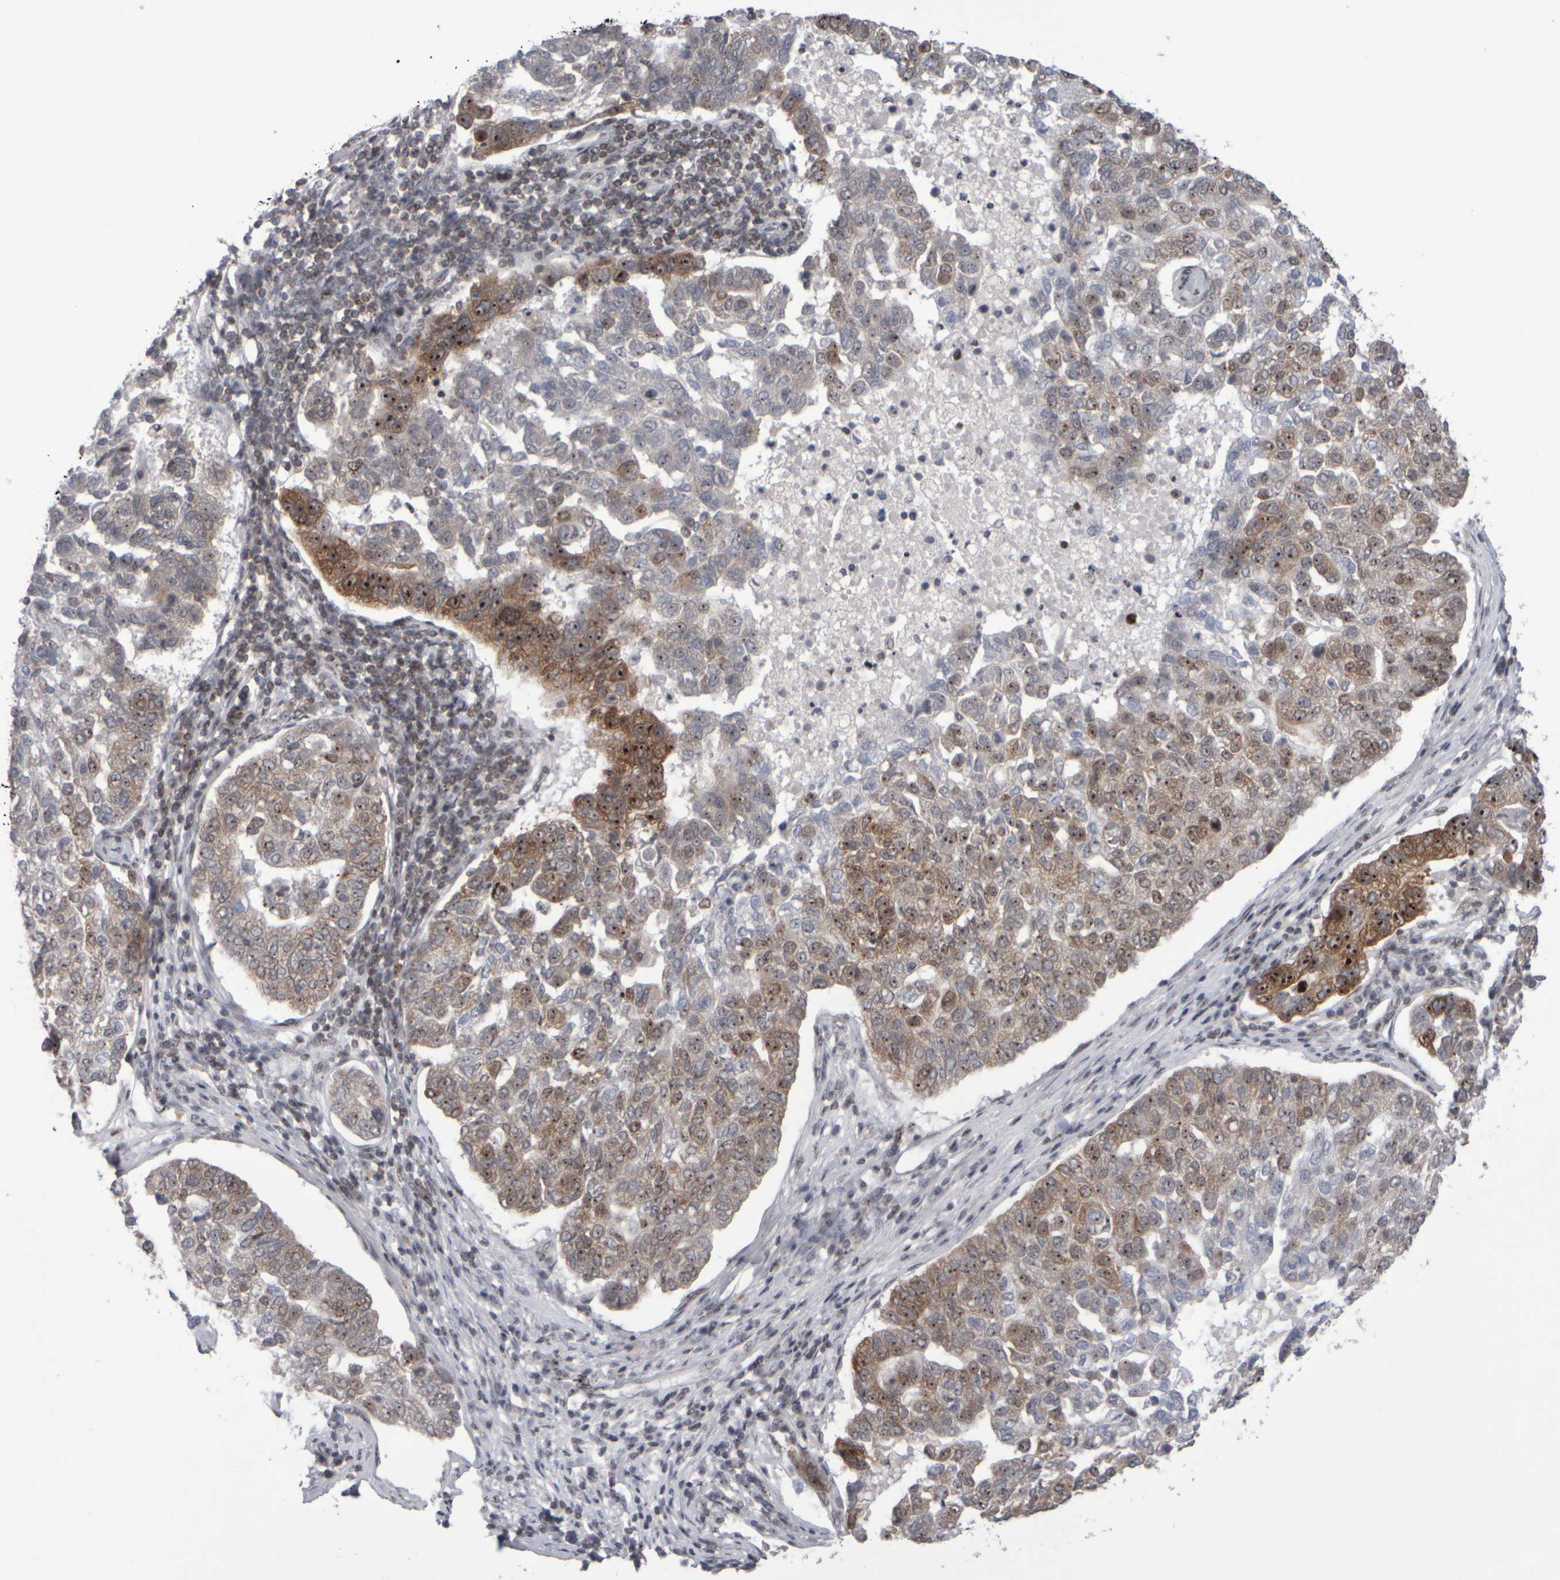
{"staining": {"intensity": "moderate", "quantity": ">75%", "location": "cytoplasmic/membranous,nuclear"}, "tissue": "pancreatic cancer", "cell_type": "Tumor cells", "image_type": "cancer", "snomed": [{"axis": "morphology", "description": "Adenocarcinoma, NOS"}, {"axis": "topography", "description": "Pancreas"}], "caption": "The immunohistochemical stain labels moderate cytoplasmic/membranous and nuclear positivity in tumor cells of pancreatic adenocarcinoma tissue. The protein of interest is shown in brown color, while the nuclei are stained blue.", "gene": "SURF6", "patient": {"sex": "female", "age": 61}}